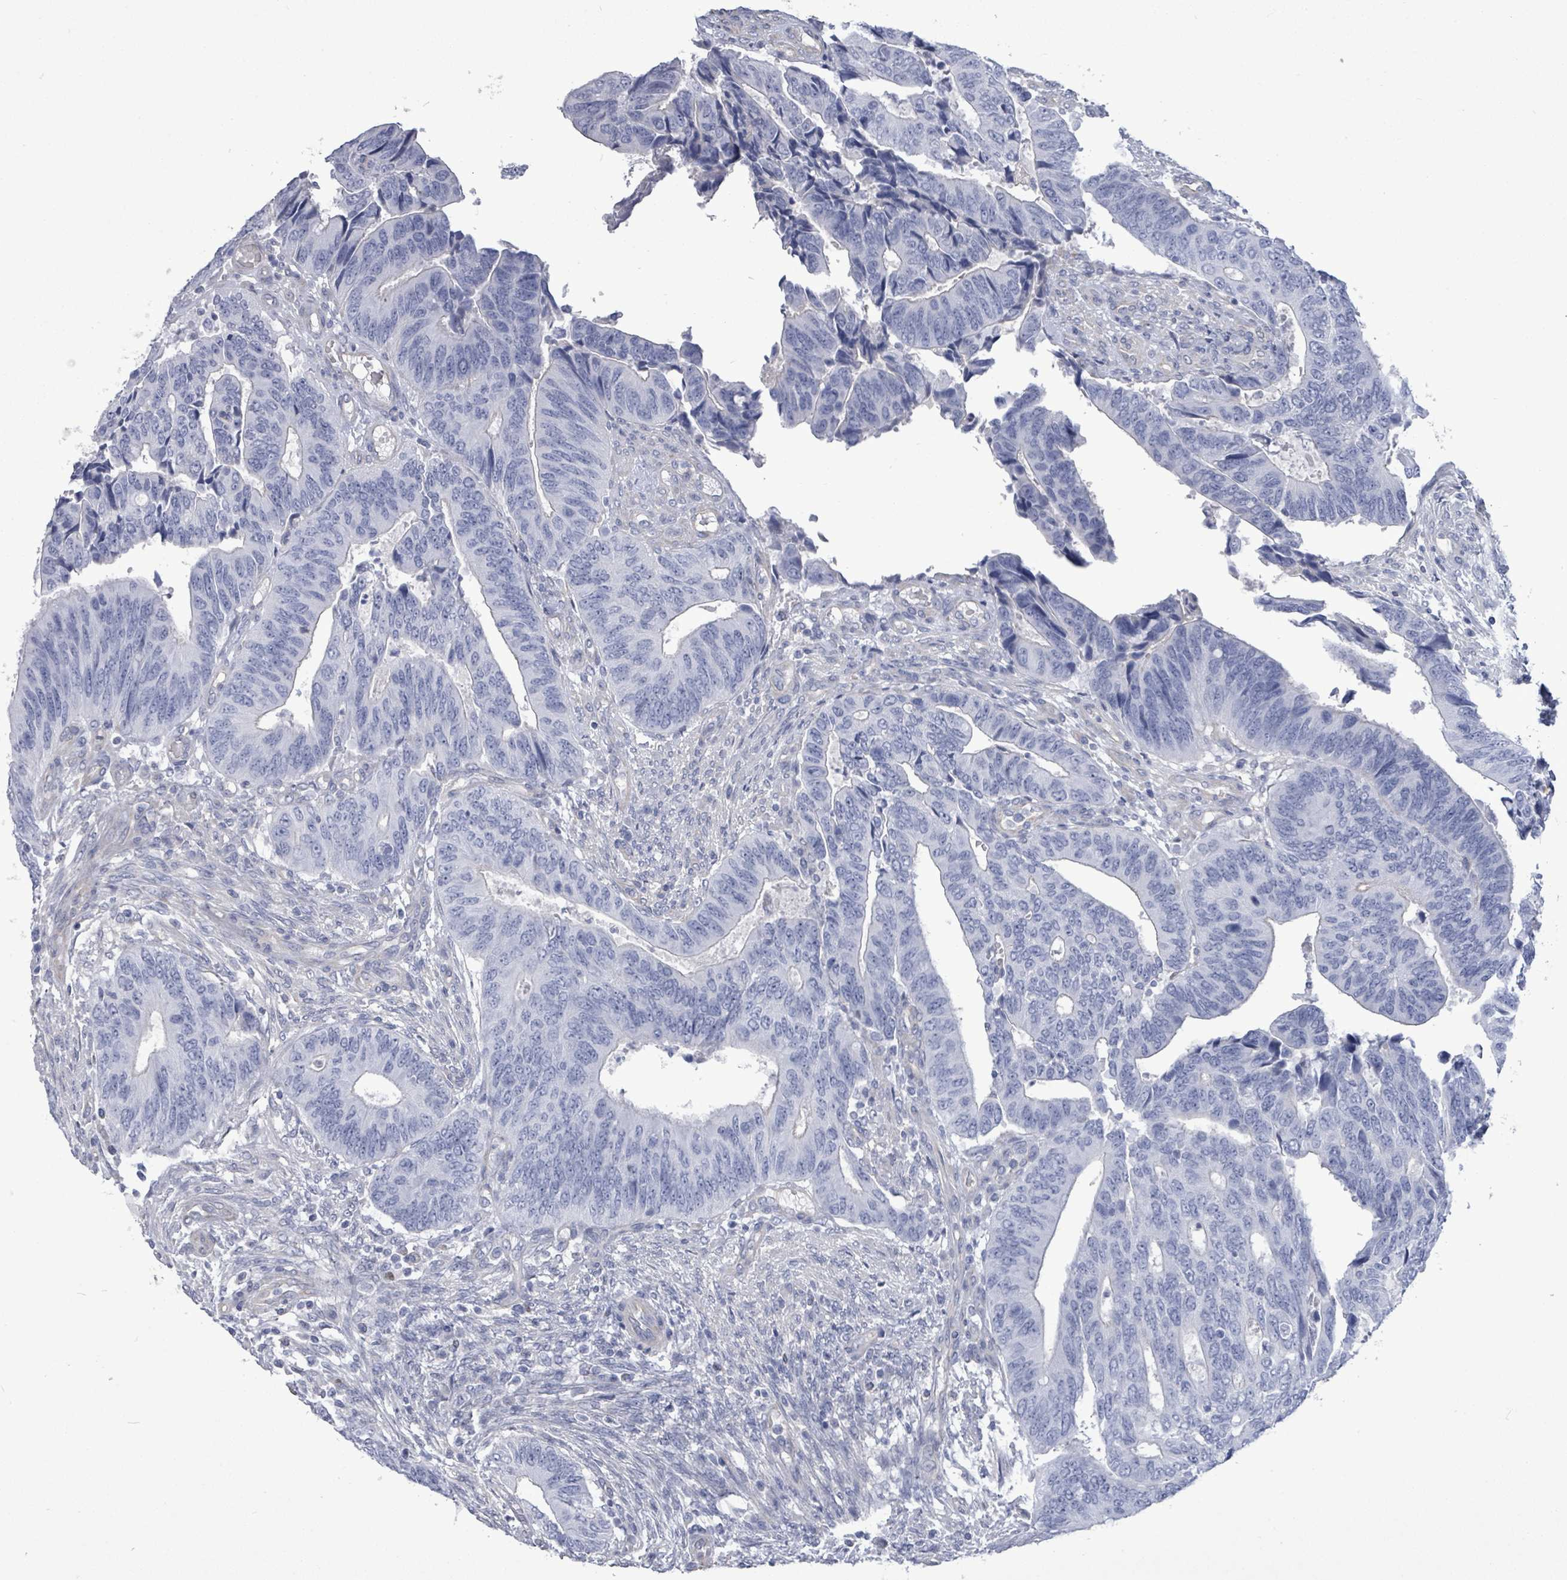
{"staining": {"intensity": "negative", "quantity": "none", "location": "none"}, "tissue": "colorectal cancer", "cell_type": "Tumor cells", "image_type": "cancer", "snomed": [{"axis": "morphology", "description": "Adenocarcinoma, NOS"}, {"axis": "topography", "description": "Colon"}], "caption": "Immunohistochemical staining of human colorectal adenocarcinoma demonstrates no significant positivity in tumor cells.", "gene": "CT45A5", "patient": {"sex": "male", "age": 87}}